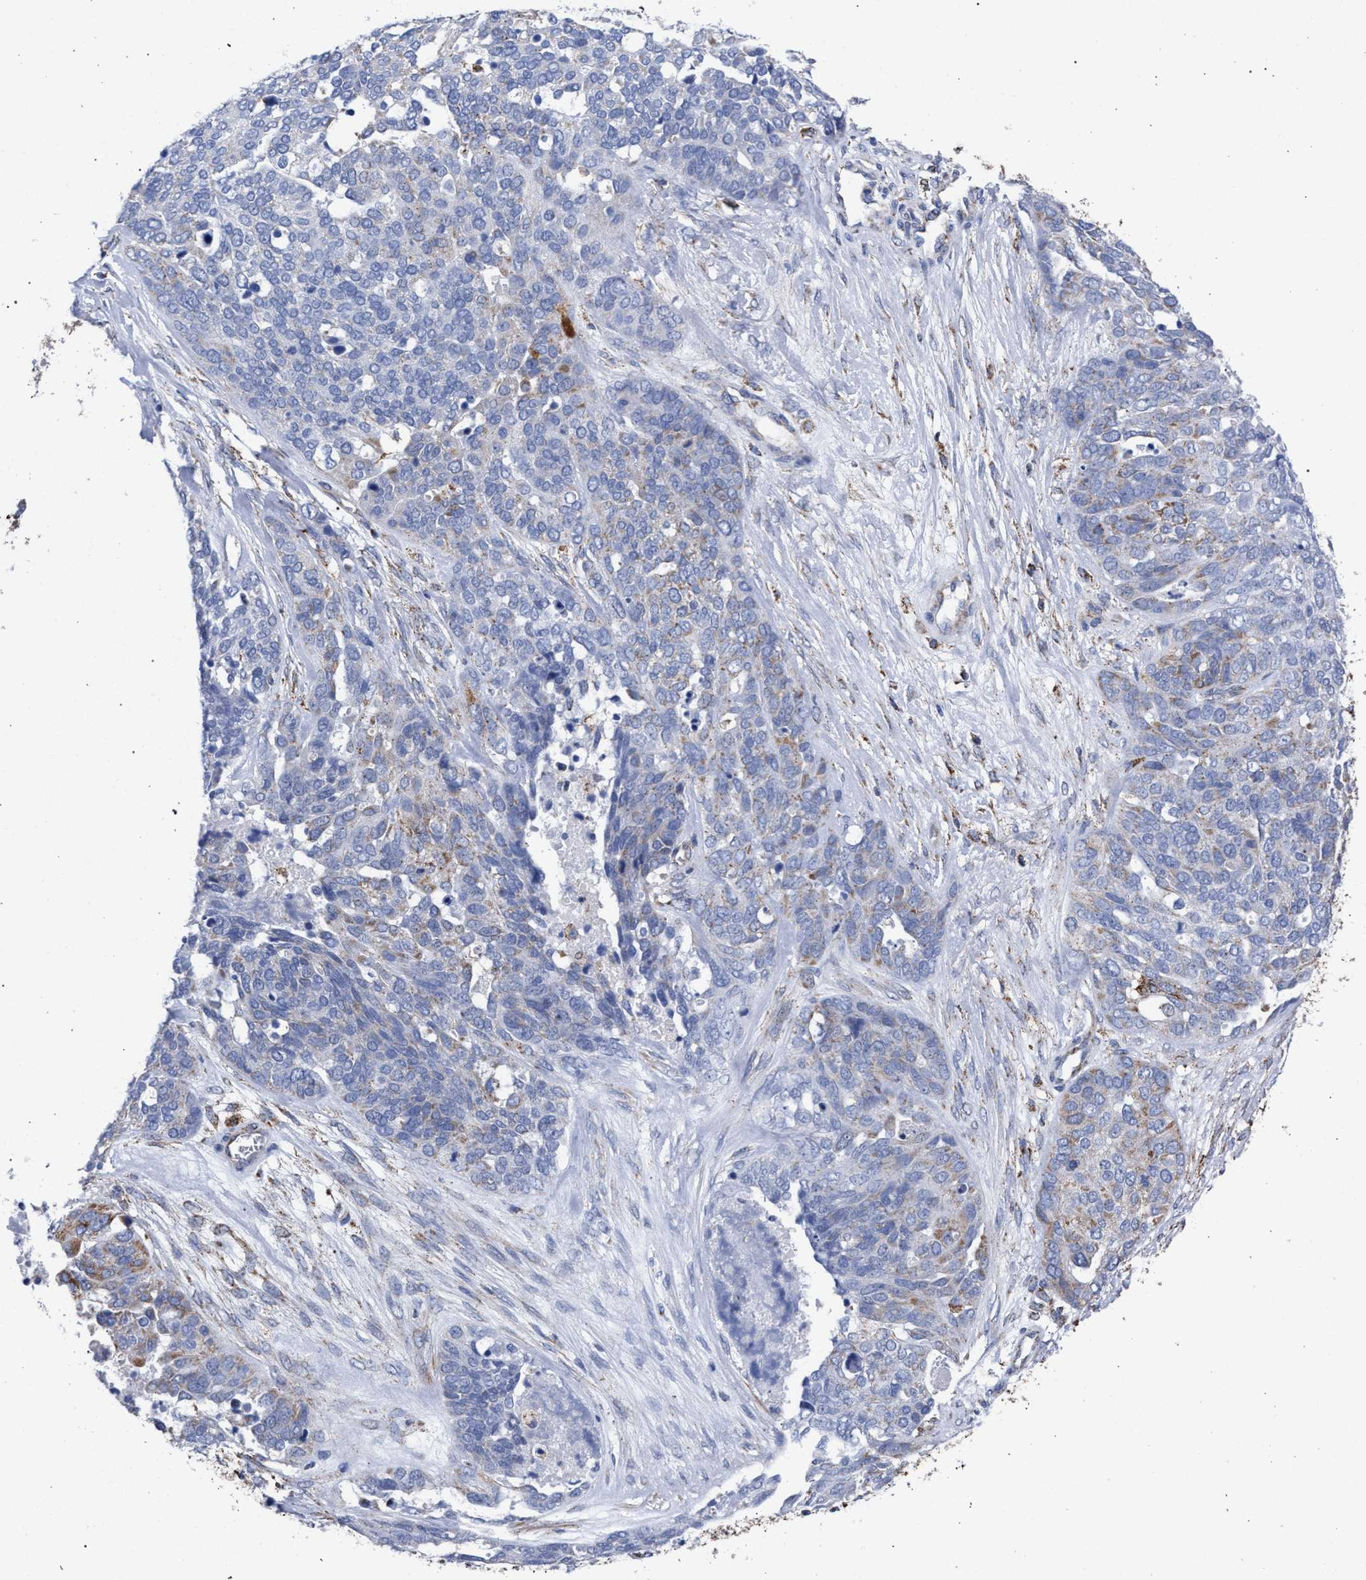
{"staining": {"intensity": "weak", "quantity": "<25%", "location": "cytoplasmic/membranous"}, "tissue": "ovarian cancer", "cell_type": "Tumor cells", "image_type": "cancer", "snomed": [{"axis": "morphology", "description": "Cystadenocarcinoma, serous, NOS"}, {"axis": "topography", "description": "Ovary"}], "caption": "The immunohistochemistry photomicrograph has no significant expression in tumor cells of serous cystadenocarcinoma (ovarian) tissue. The staining was performed using DAB (3,3'-diaminobenzidine) to visualize the protein expression in brown, while the nuclei were stained in blue with hematoxylin (Magnification: 20x).", "gene": "ACADS", "patient": {"sex": "female", "age": 44}}